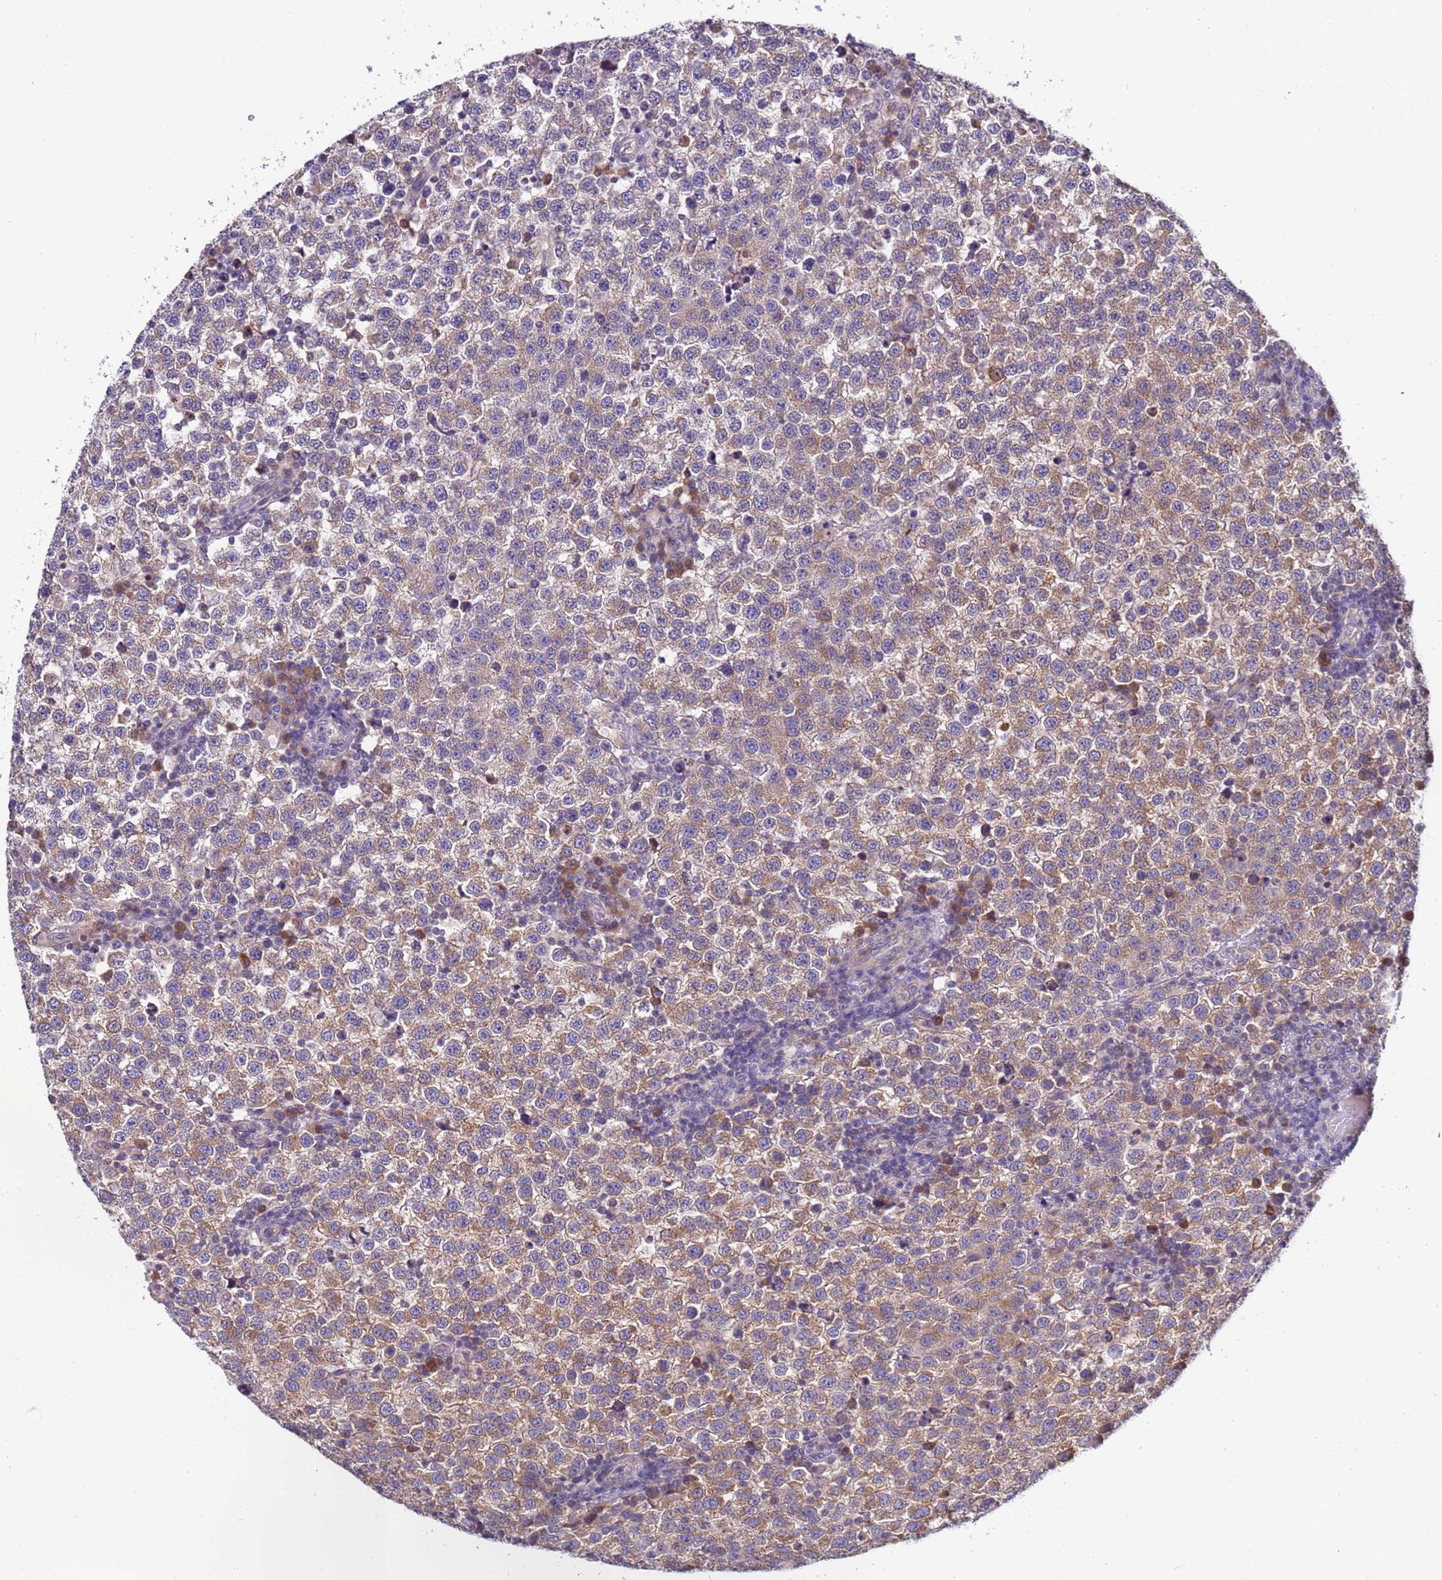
{"staining": {"intensity": "moderate", "quantity": ">75%", "location": "cytoplasmic/membranous"}, "tissue": "testis cancer", "cell_type": "Tumor cells", "image_type": "cancer", "snomed": [{"axis": "morphology", "description": "Seminoma, NOS"}, {"axis": "topography", "description": "Testis"}], "caption": "DAB immunohistochemical staining of seminoma (testis) reveals moderate cytoplasmic/membranous protein expression in about >75% of tumor cells.", "gene": "ELMOD2", "patient": {"sex": "male", "age": 34}}